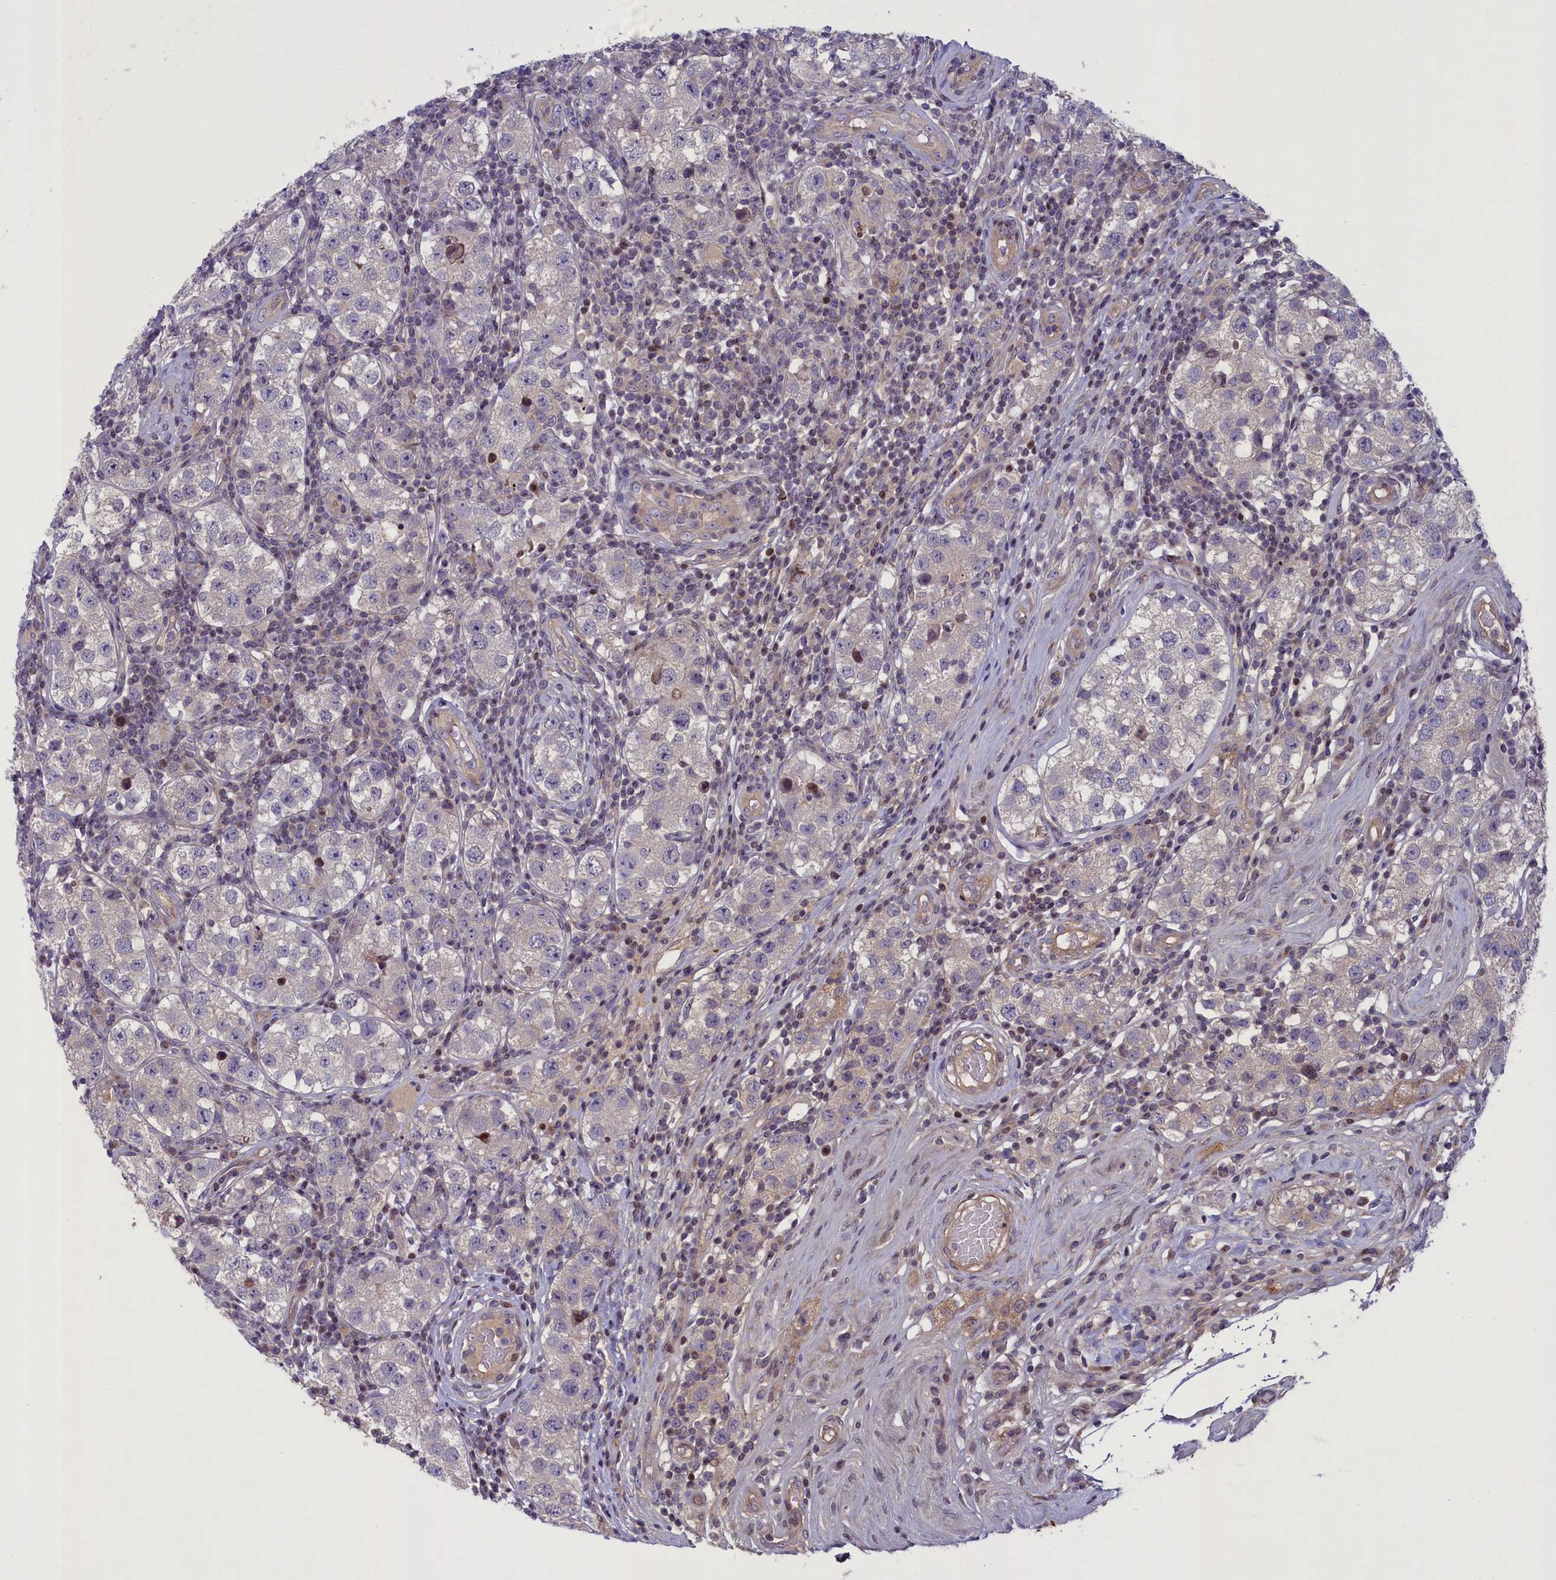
{"staining": {"intensity": "negative", "quantity": "none", "location": "none"}, "tissue": "testis cancer", "cell_type": "Tumor cells", "image_type": "cancer", "snomed": [{"axis": "morphology", "description": "Seminoma, NOS"}, {"axis": "topography", "description": "Testis"}], "caption": "Immunohistochemistry (IHC) histopathology image of neoplastic tissue: human testis cancer stained with DAB reveals no significant protein positivity in tumor cells. (DAB (3,3'-diaminobenzidine) immunohistochemistry (IHC) visualized using brightfield microscopy, high magnification).", "gene": "MAN2C1", "patient": {"sex": "male", "age": 34}}